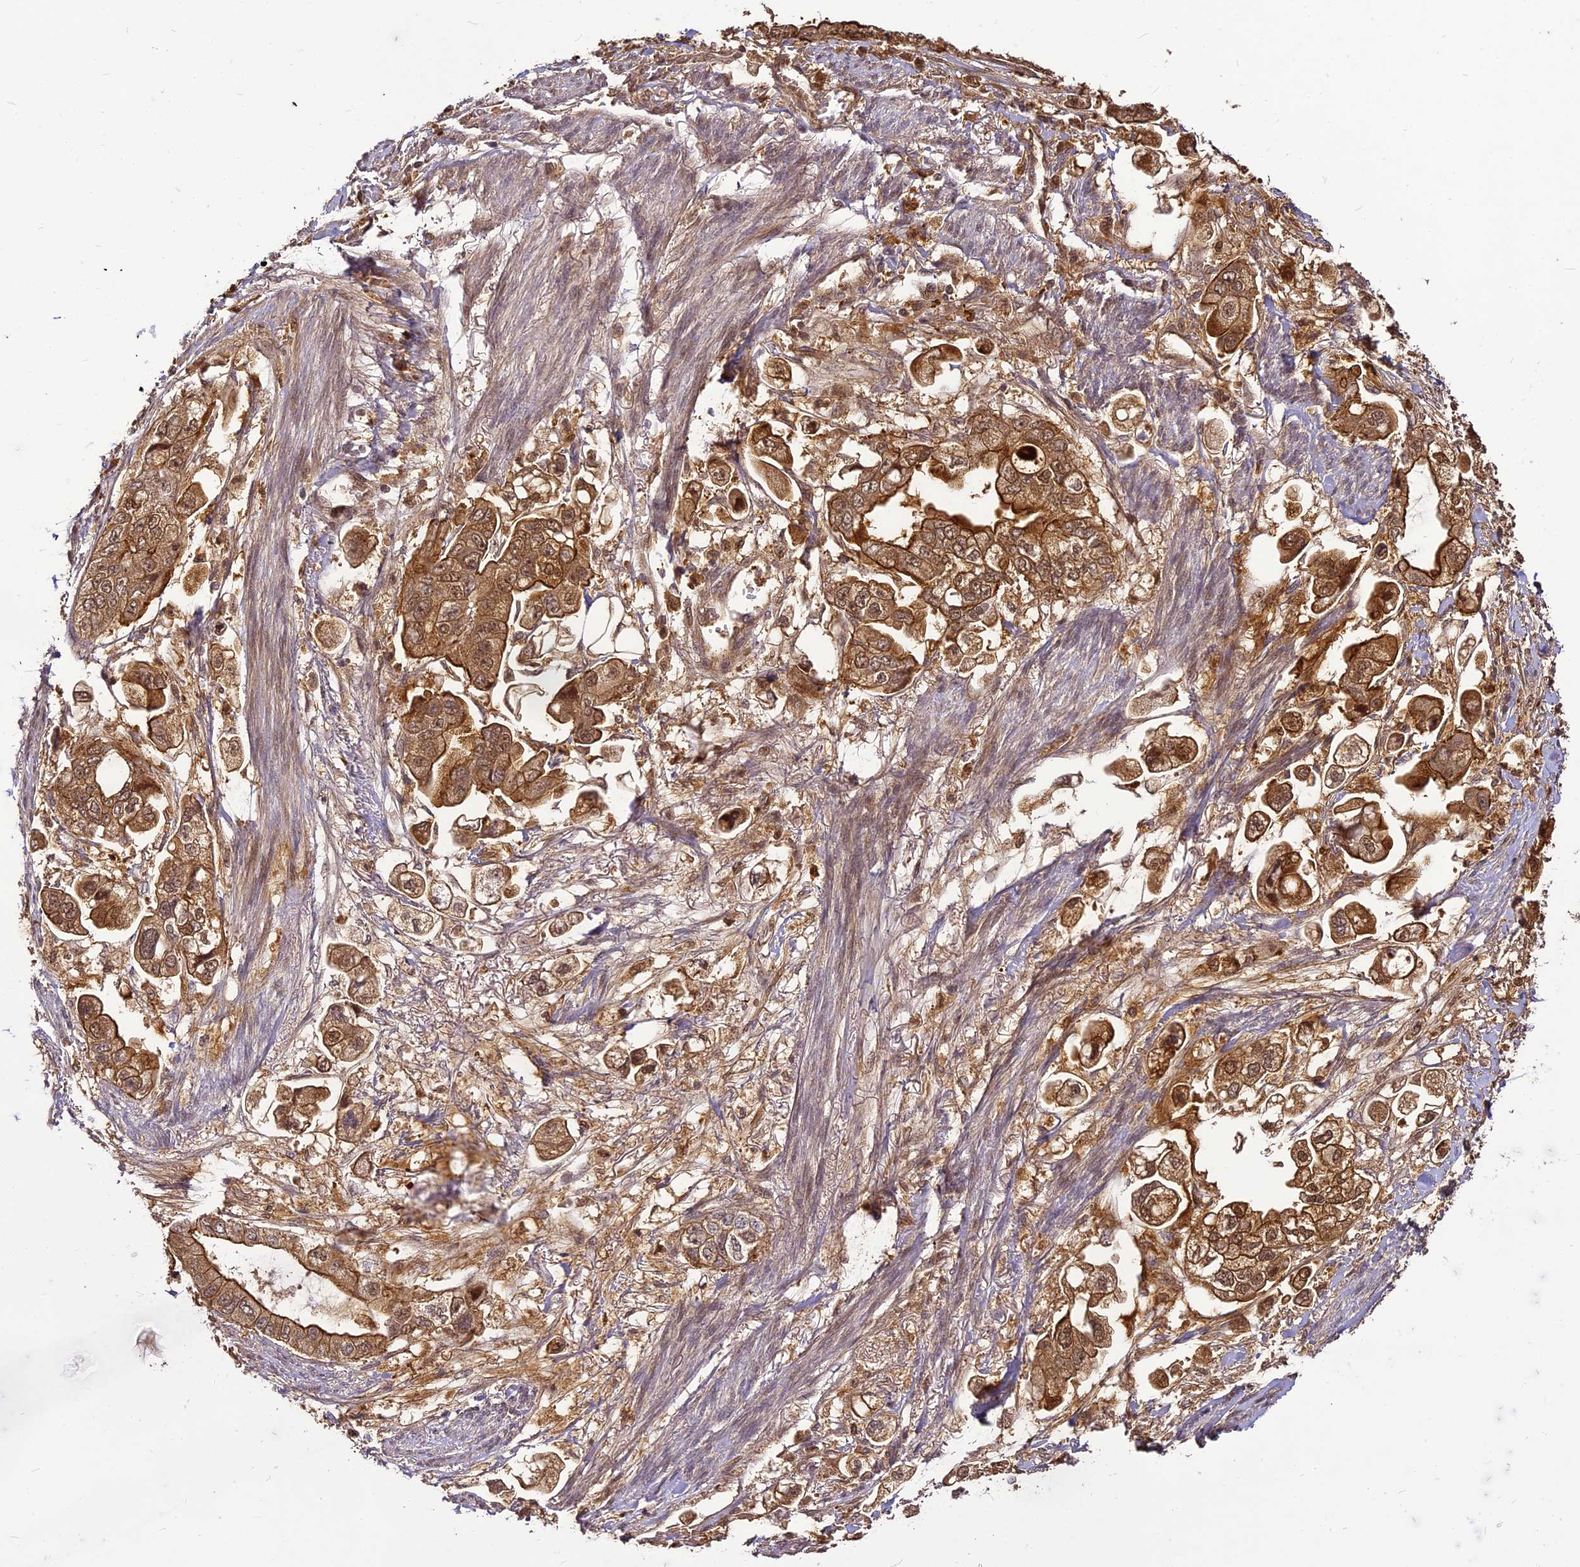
{"staining": {"intensity": "moderate", "quantity": ">75%", "location": "cytoplasmic/membranous"}, "tissue": "stomach cancer", "cell_type": "Tumor cells", "image_type": "cancer", "snomed": [{"axis": "morphology", "description": "Adenocarcinoma, NOS"}, {"axis": "topography", "description": "Stomach"}], "caption": "The image demonstrates a brown stain indicating the presence of a protein in the cytoplasmic/membranous of tumor cells in adenocarcinoma (stomach).", "gene": "BCDIN3D", "patient": {"sex": "male", "age": 62}}